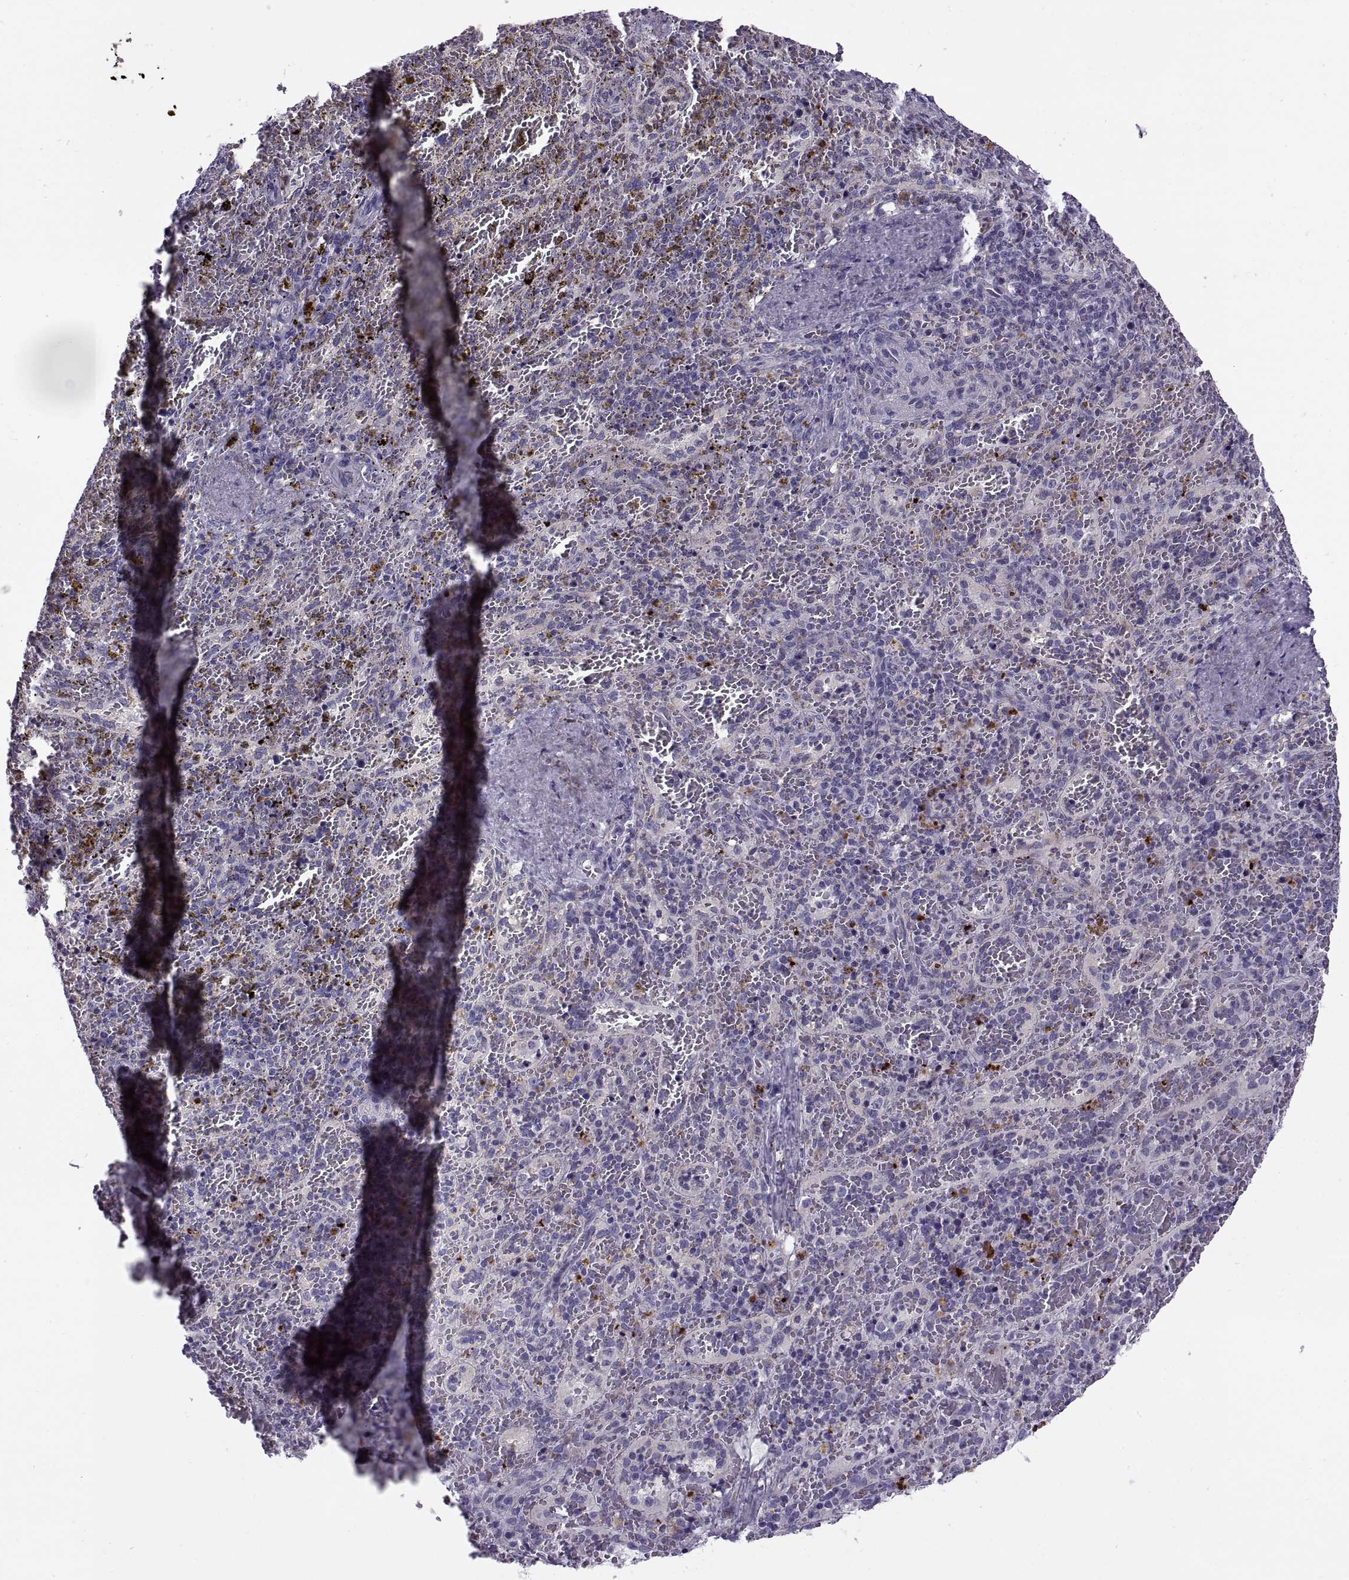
{"staining": {"intensity": "moderate", "quantity": "<25%", "location": "cytoplasmic/membranous"}, "tissue": "spleen", "cell_type": "Cells in red pulp", "image_type": "normal", "snomed": [{"axis": "morphology", "description": "Normal tissue, NOS"}, {"axis": "topography", "description": "Spleen"}], "caption": "Cells in red pulp exhibit moderate cytoplasmic/membranous positivity in about <25% of cells in benign spleen.", "gene": "CALCR", "patient": {"sex": "female", "age": 50}}